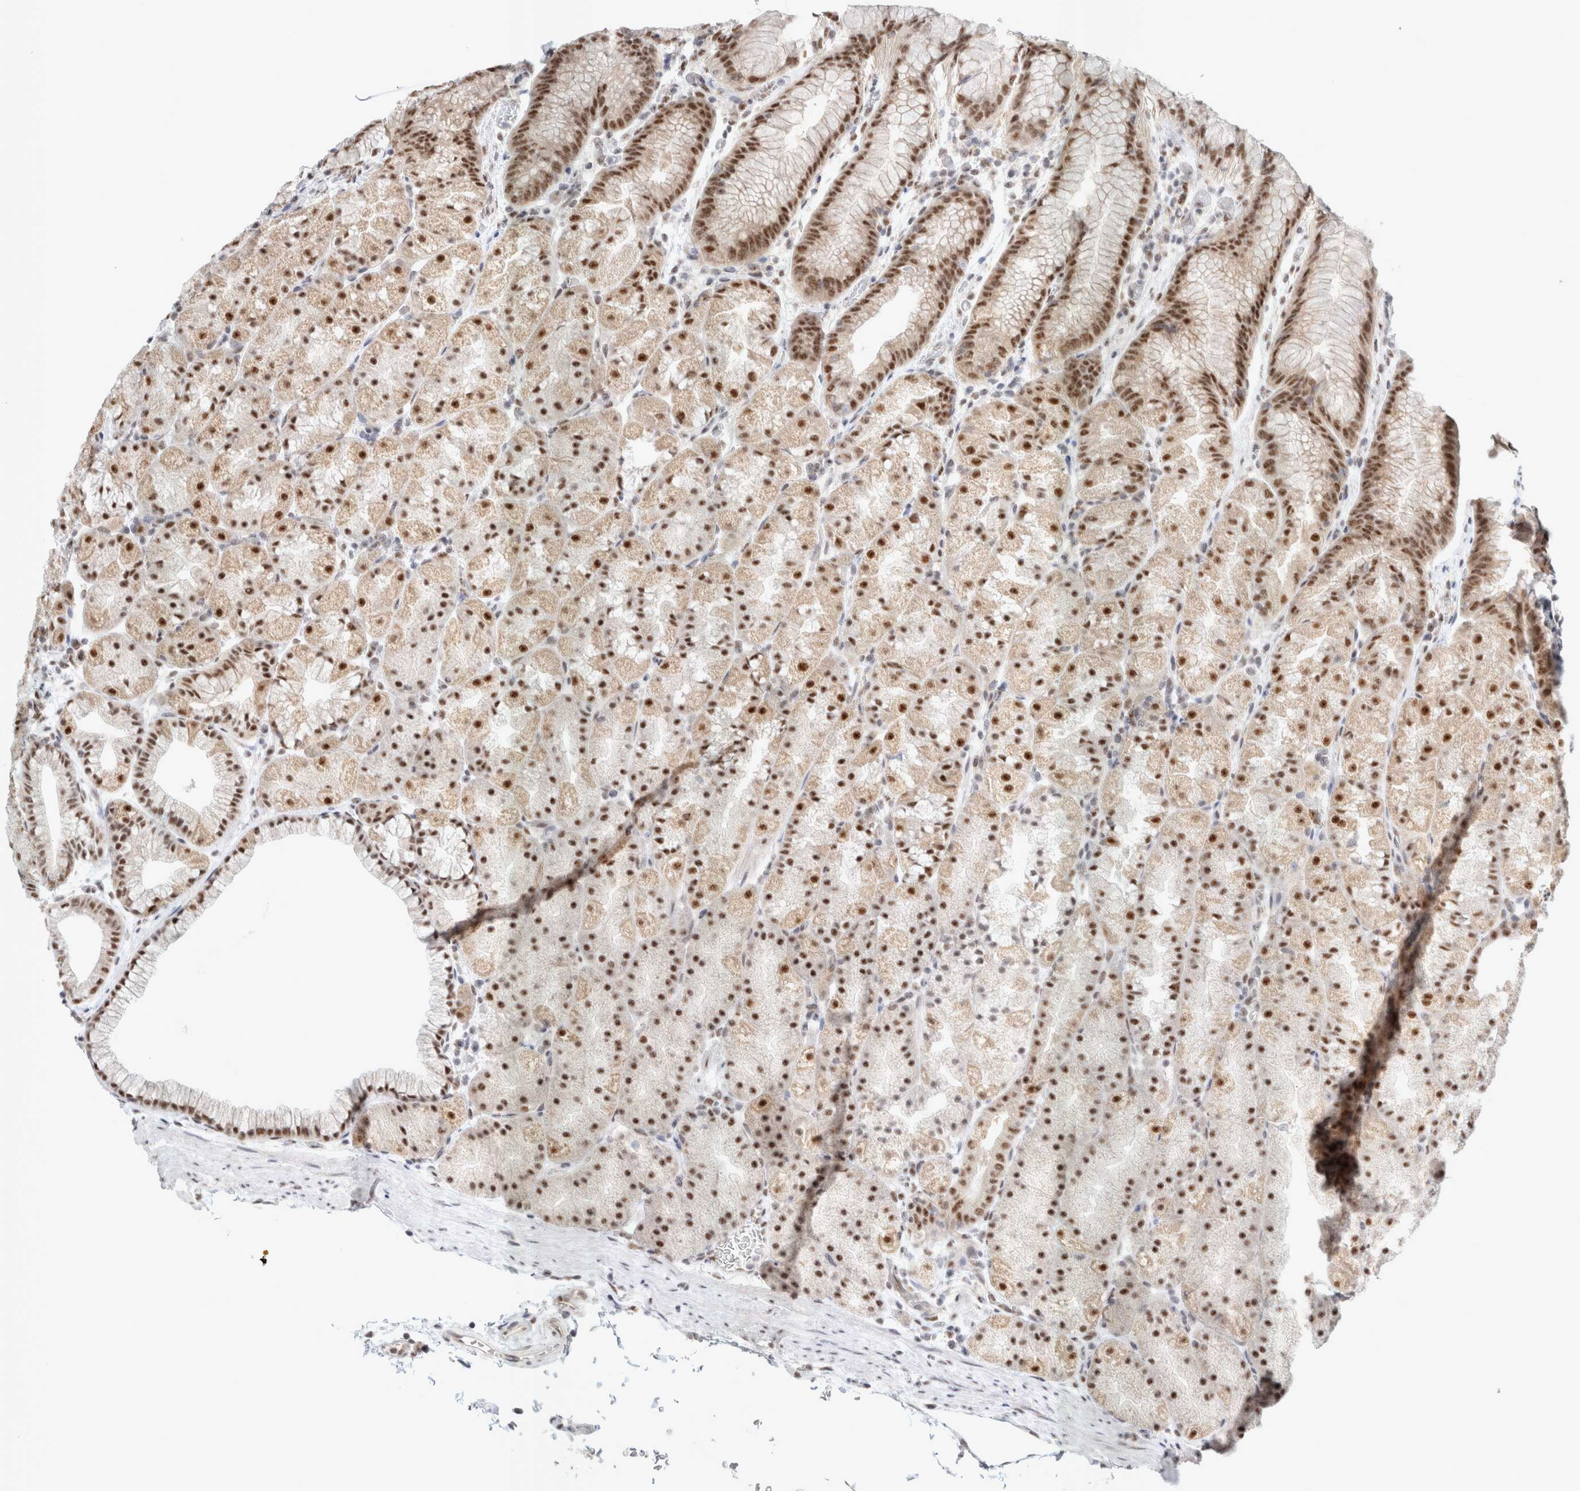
{"staining": {"intensity": "strong", "quantity": "25%-75%", "location": "nuclear"}, "tissue": "stomach", "cell_type": "Glandular cells", "image_type": "normal", "snomed": [{"axis": "morphology", "description": "Normal tissue, NOS"}, {"axis": "topography", "description": "Stomach, upper"}, {"axis": "topography", "description": "Stomach"}], "caption": "Immunohistochemical staining of benign human stomach shows high levels of strong nuclear expression in approximately 25%-75% of glandular cells. Ihc stains the protein of interest in brown and the nuclei are stained blue.", "gene": "TRMT12", "patient": {"sex": "male", "age": 48}}